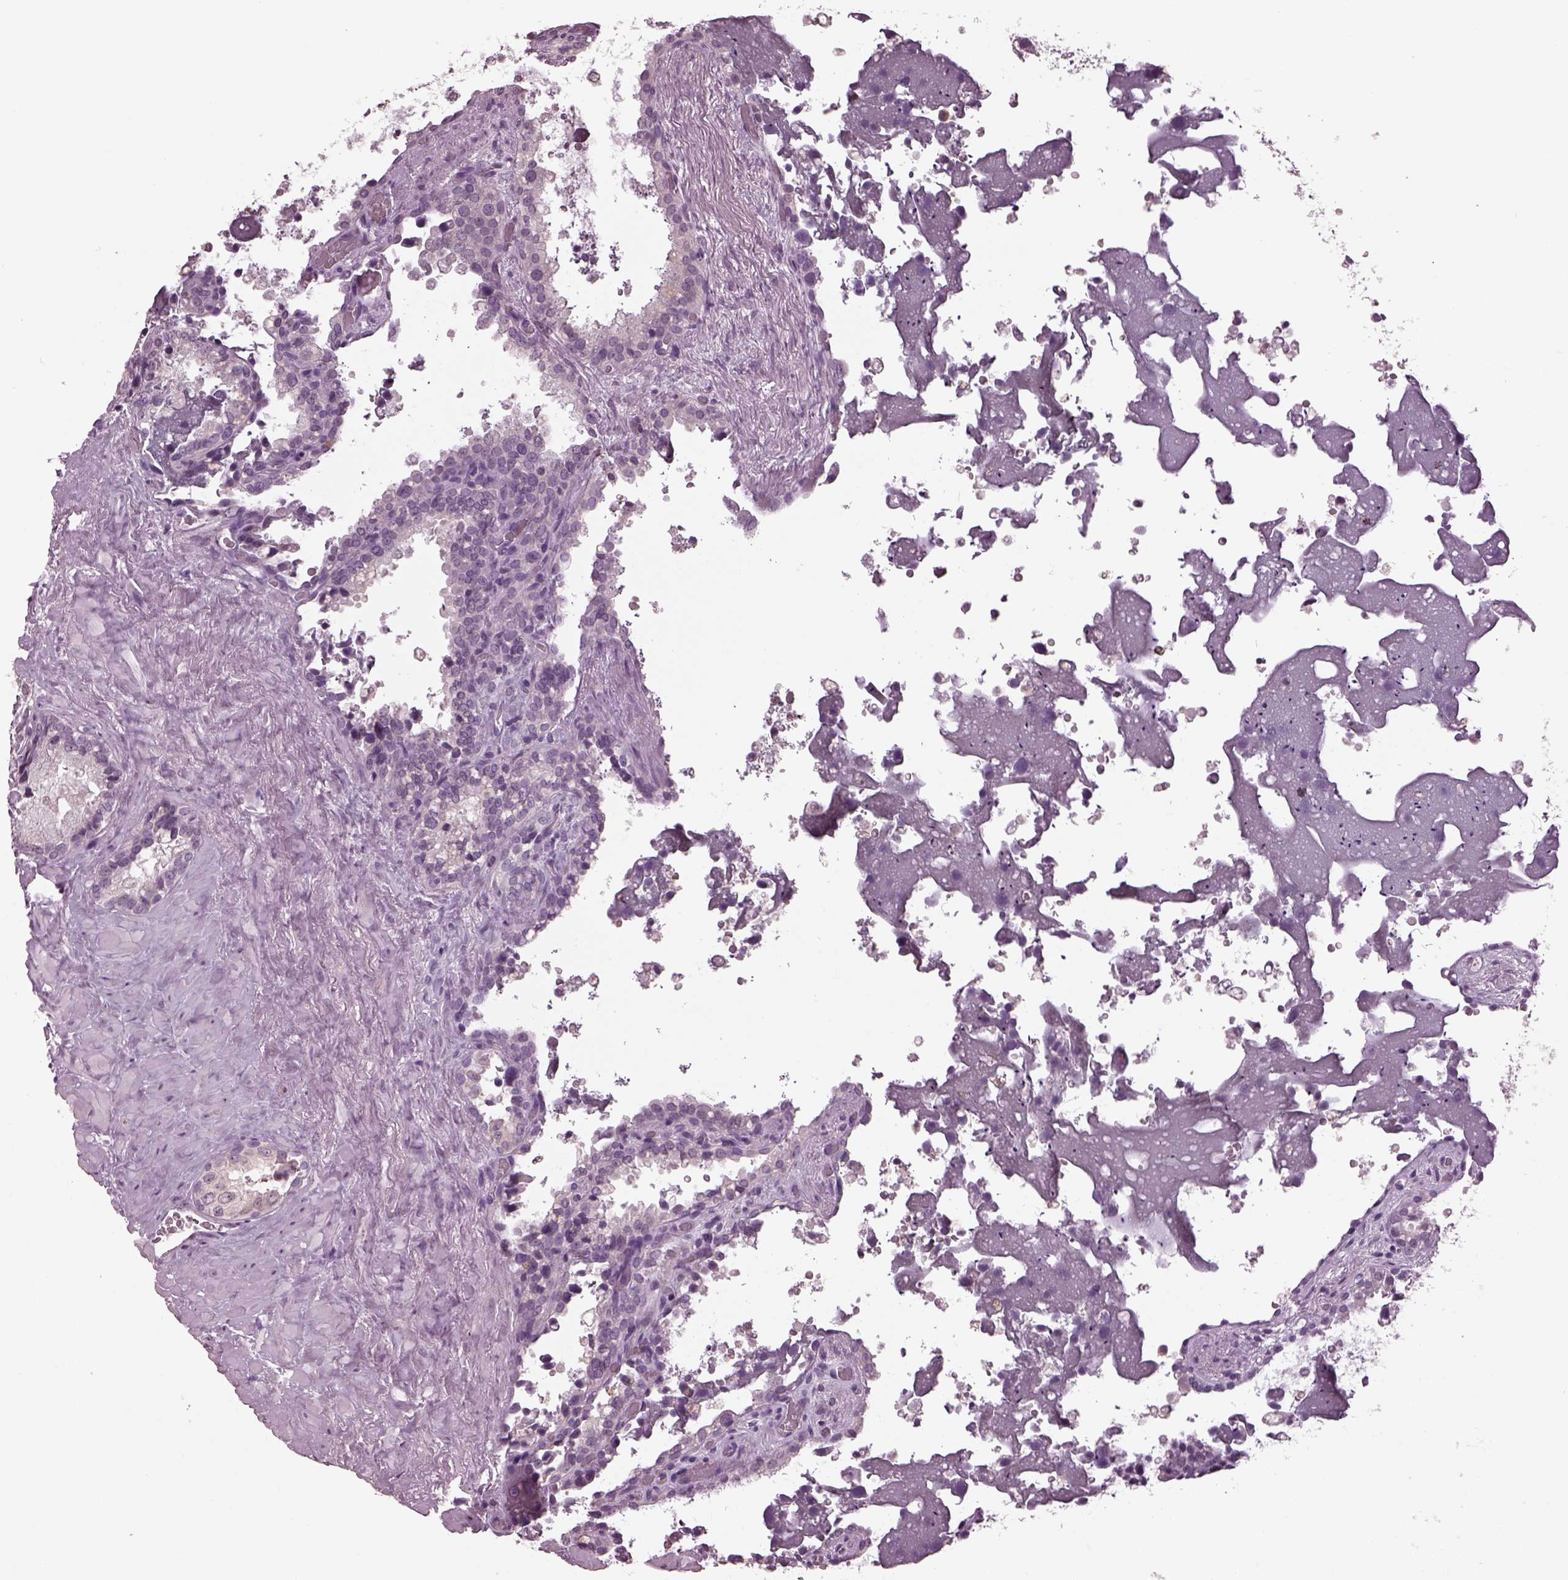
{"staining": {"intensity": "negative", "quantity": "none", "location": "none"}, "tissue": "seminal vesicle", "cell_type": "Glandular cells", "image_type": "normal", "snomed": [{"axis": "morphology", "description": "Normal tissue, NOS"}, {"axis": "topography", "description": "Seminal veicle"}], "caption": "Immunohistochemical staining of benign human seminal vesicle shows no significant positivity in glandular cells. (DAB immunohistochemistry visualized using brightfield microscopy, high magnification).", "gene": "CLCN4", "patient": {"sex": "male", "age": 71}}